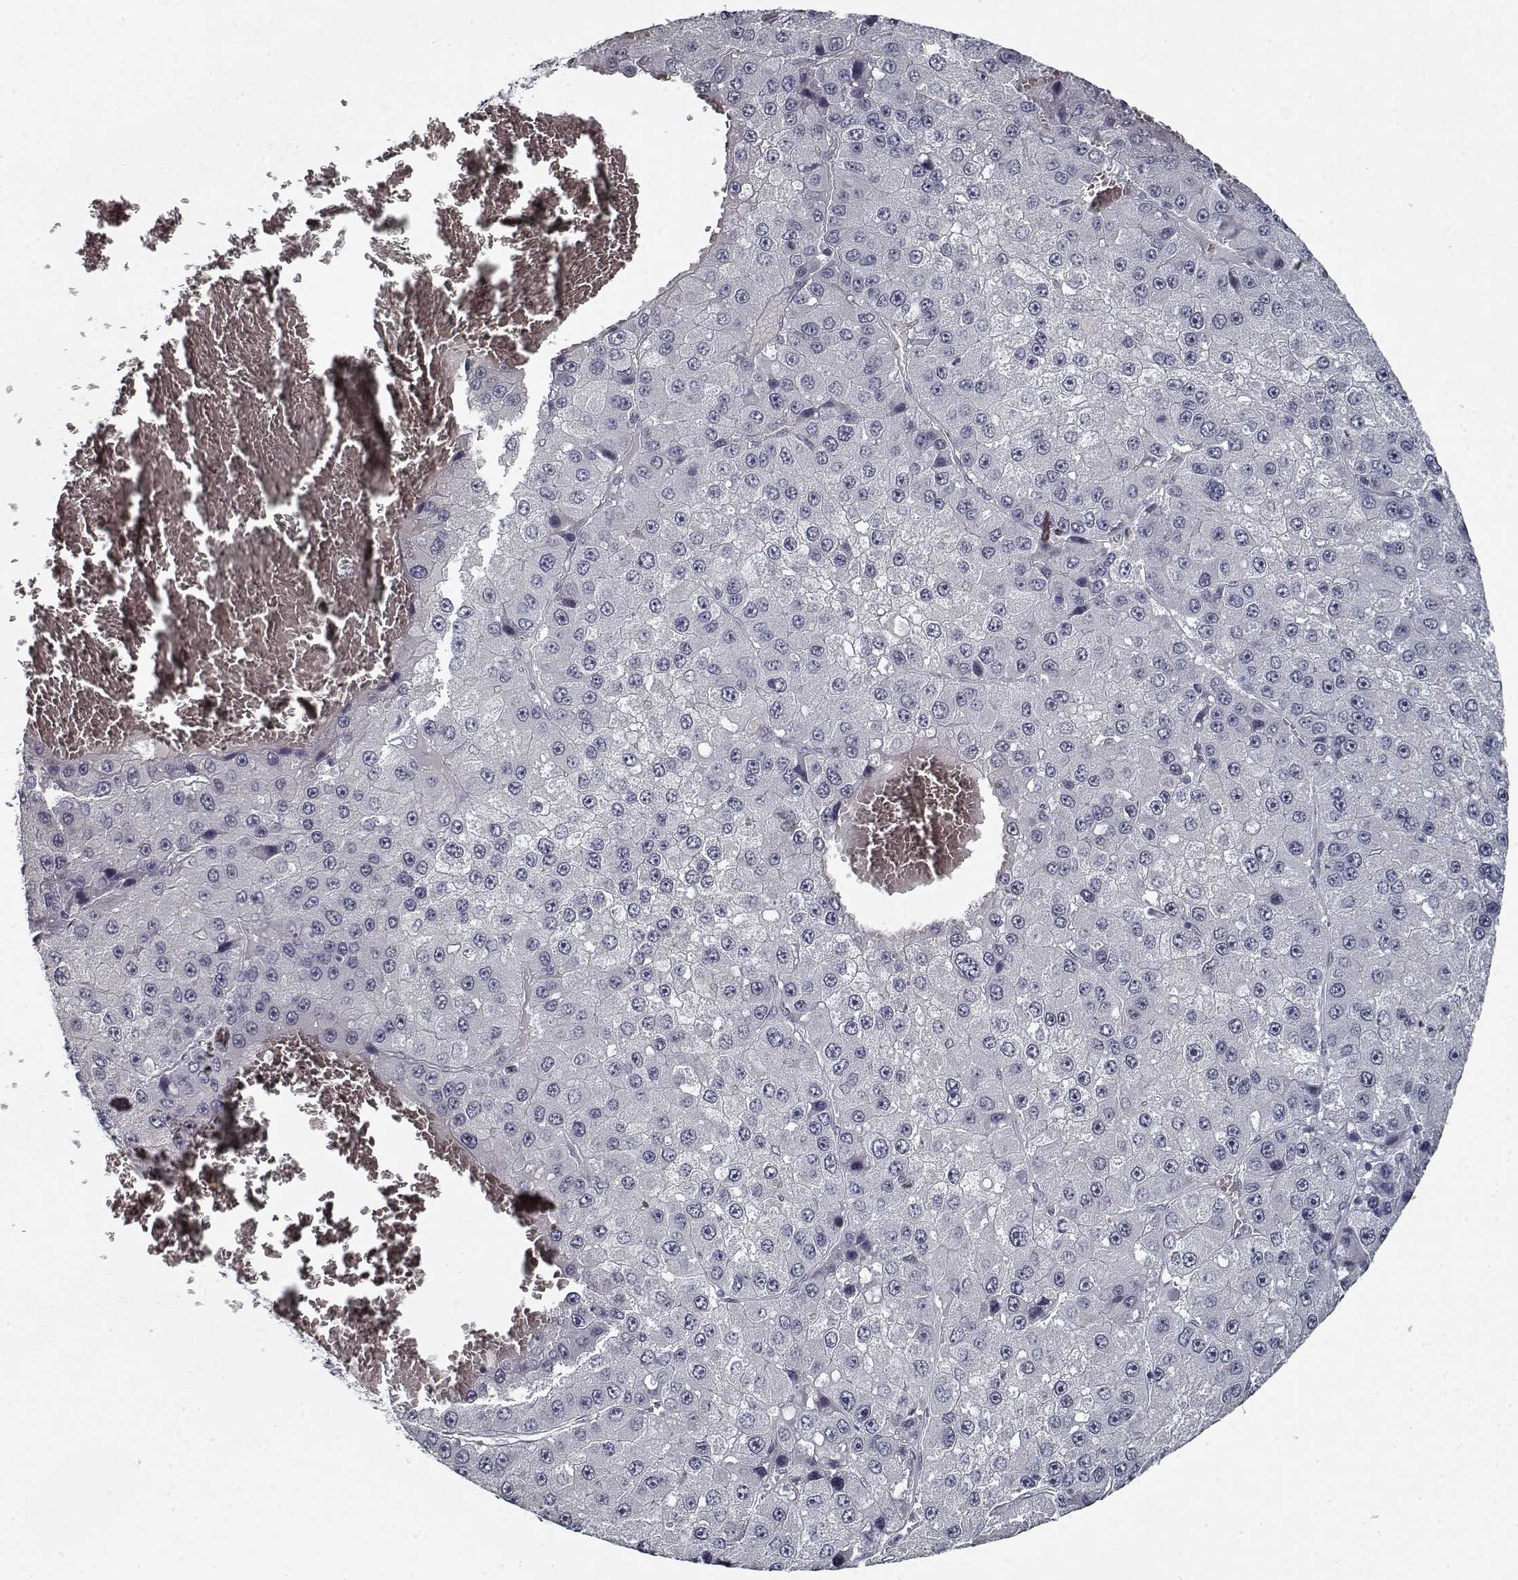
{"staining": {"intensity": "negative", "quantity": "none", "location": "none"}, "tissue": "liver cancer", "cell_type": "Tumor cells", "image_type": "cancer", "snomed": [{"axis": "morphology", "description": "Carcinoma, Hepatocellular, NOS"}, {"axis": "topography", "description": "Liver"}], "caption": "Immunohistochemistry of human liver cancer (hepatocellular carcinoma) displays no expression in tumor cells.", "gene": "GAD2", "patient": {"sex": "female", "age": 73}}